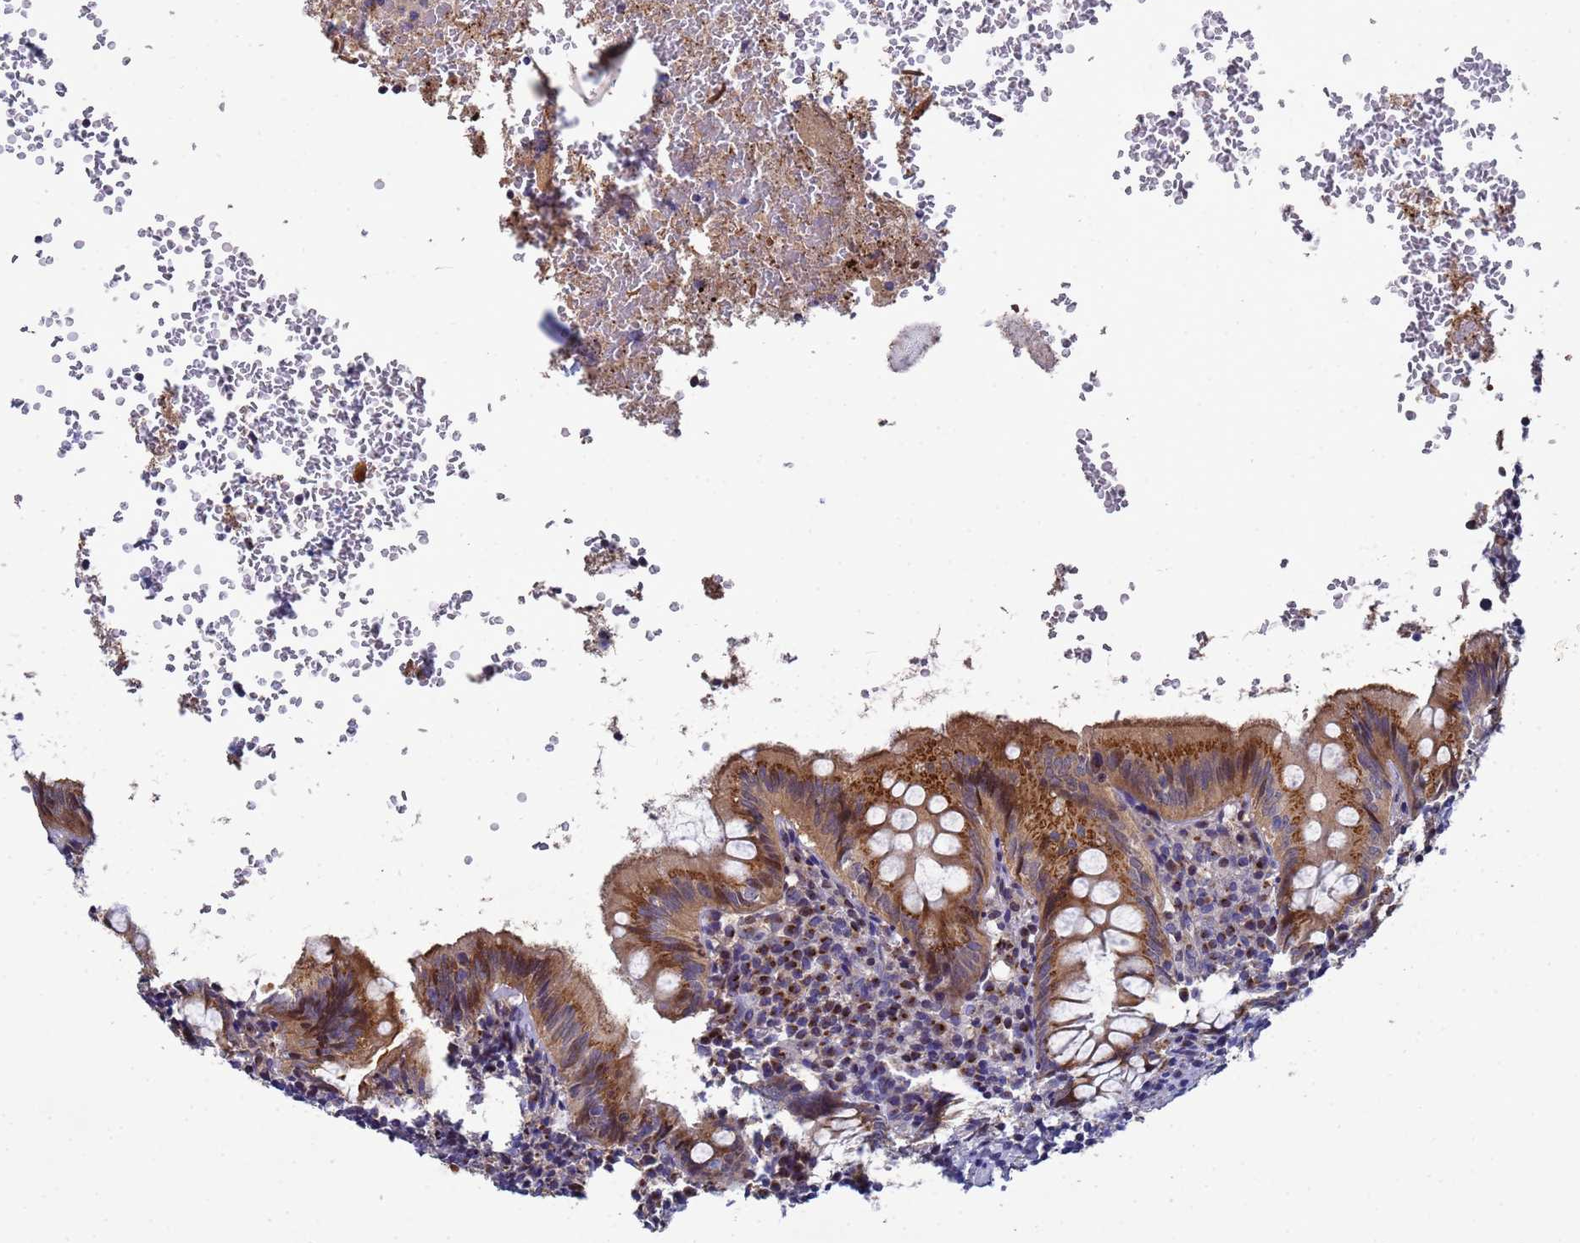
{"staining": {"intensity": "moderate", "quantity": ">75%", "location": "cytoplasmic/membranous"}, "tissue": "appendix", "cell_type": "Glandular cells", "image_type": "normal", "snomed": [{"axis": "morphology", "description": "Normal tissue, NOS"}, {"axis": "topography", "description": "Appendix"}], "caption": "About >75% of glandular cells in benign human appendix exhibit moderate cytoplasmic/membranous protein positivity as visualized by brown immunohistochemical staining.", "gene": "NSUN6", "patient": {"sex": "male", "age": 8}}